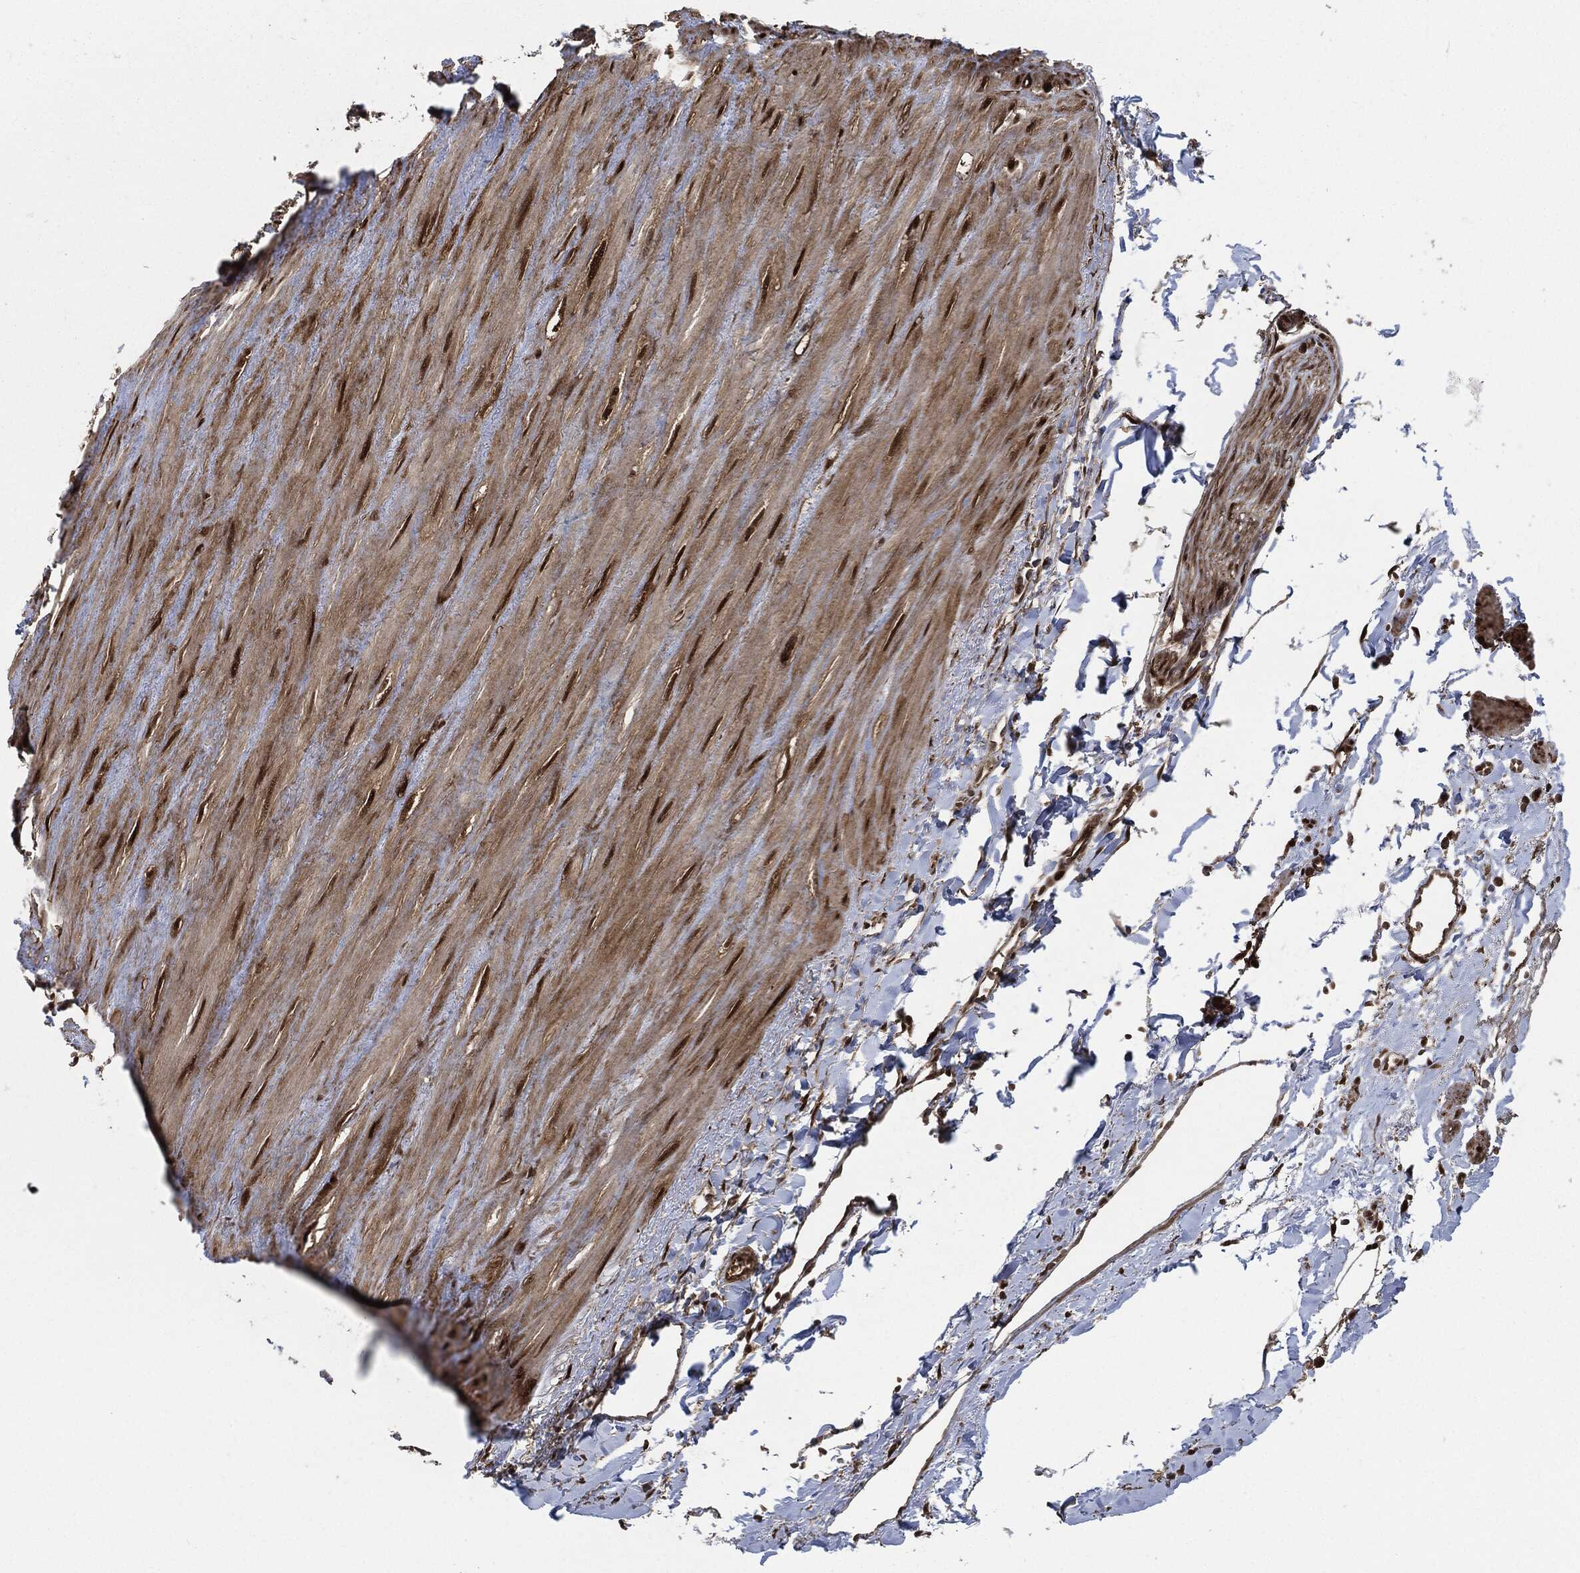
{"staining": {"intensity": "strong", "quantity": ">75%", "location": "cytoplasmic/membranous,nuclear"}, "tissue": "soft tissue", "cell_type": "Fibroblasts", "image_type": "normal", "snomed": [{"axis": "morphology", "description": "Normal tissue, NOS"}, {"axis": "morphology", "description": "Adenocarcinoma, NOS"}, {"axis": "topography", "description": "Pancreas"}, {"axis": "topography", "description": "Peripheral nerve tissue"}], "caption": "Immunohistochemical staining of unremarkable human soft tissue shows high levels of strong cytoplasmic/membranous,nuclear expression in approximately >75% of fibroblasts. The staining was performed using DAB (3,3'-diaminobenzidine) to visualize the protein expression in brown, while the nuclei were stained in blue with hematoxylin (Magnification: 20x).", "gene": "DCTN1", "patient": {"sex": "male", "age": 61}}